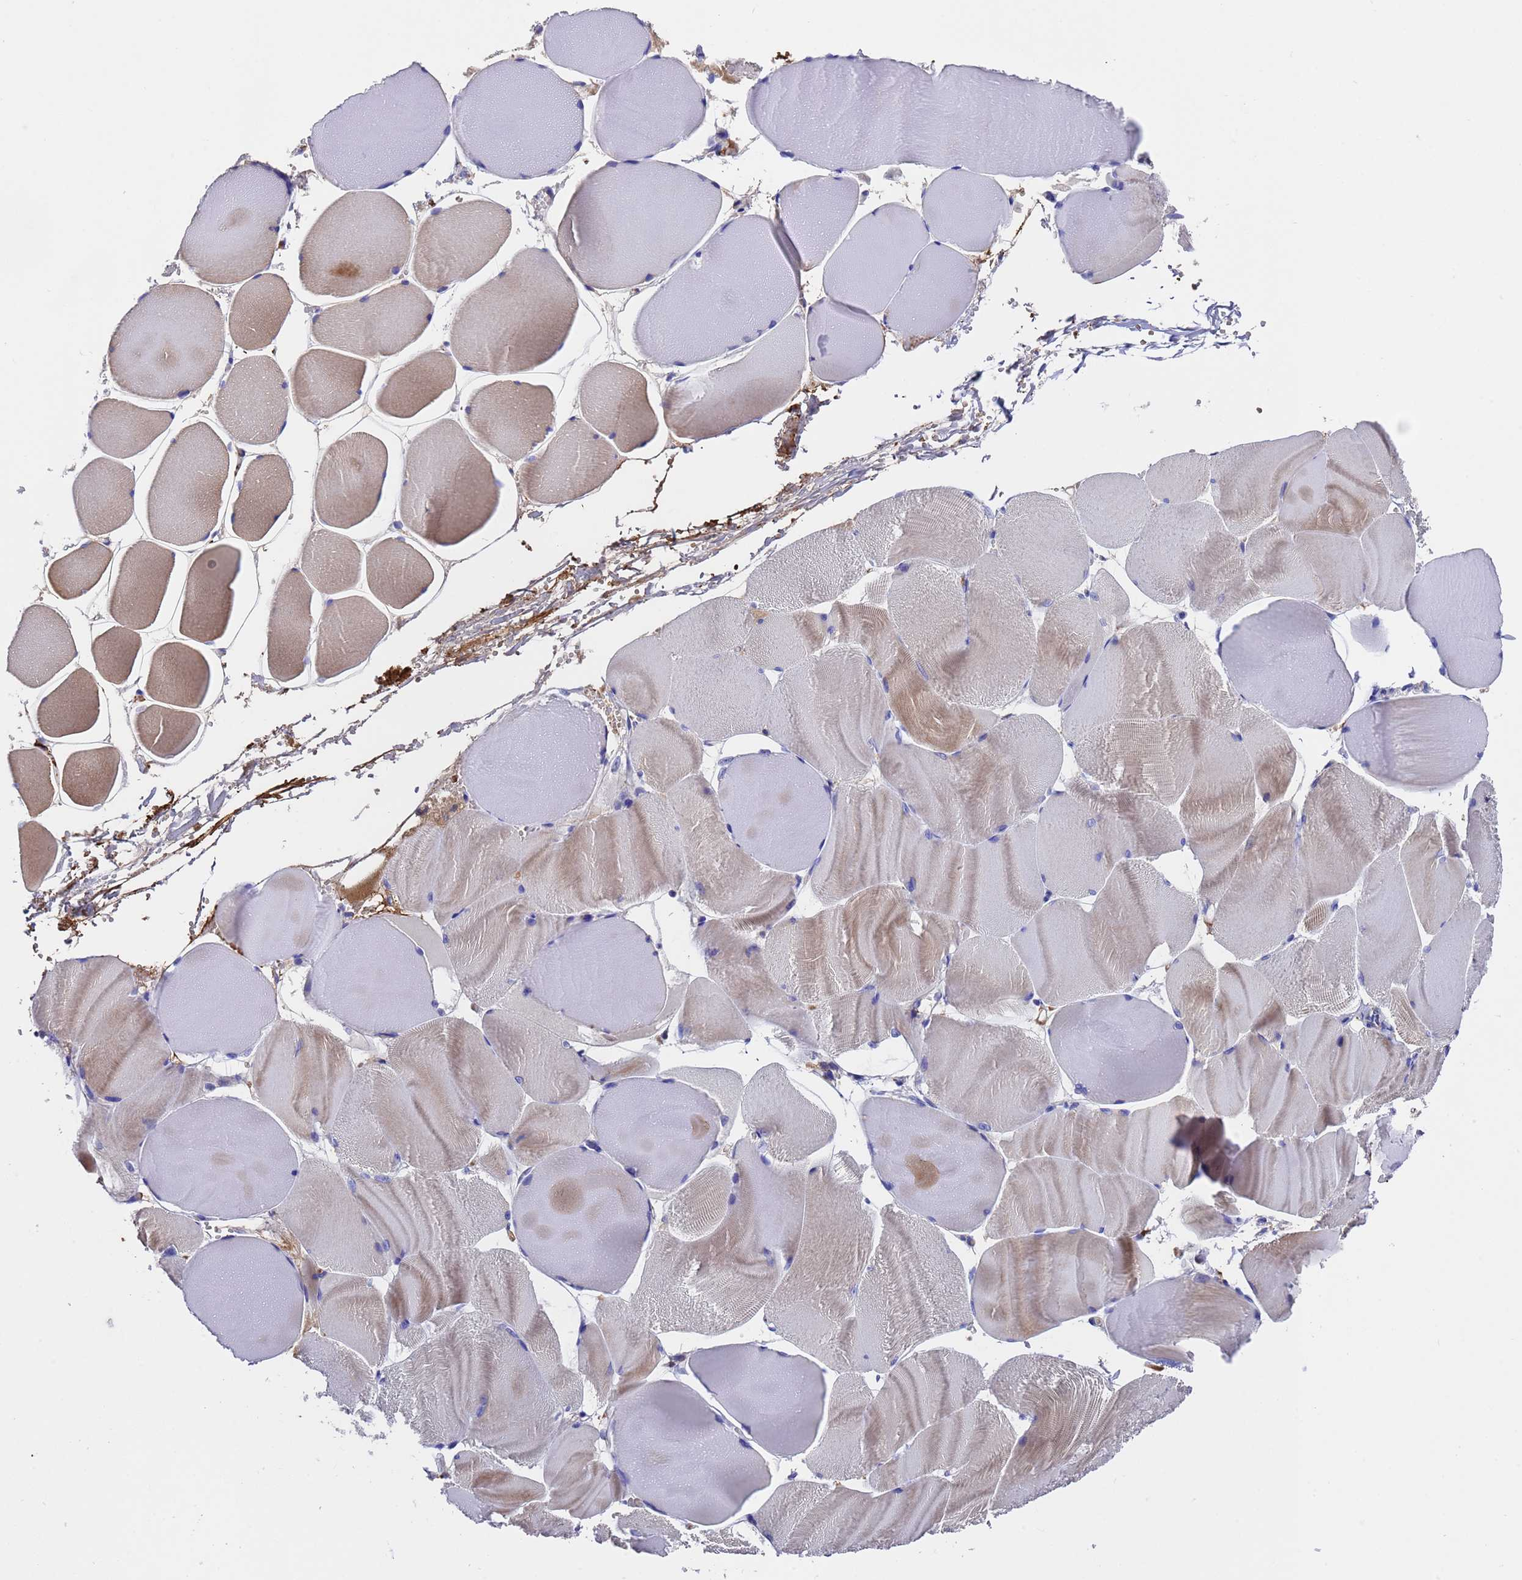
{"staining": {"intensity": "moderate", "quantity": "25%-75%", "location": "cytoplasmic/membranous"}, "tissue": "skeletal muscle", "cell_type": "Myocytes", "image_type": "normal", "snomed": [{"axis": "morphology", "description": "Normal tissue, NOS"}, {"axis": "morphology", "description": "Basal cell carcinoma"}, {"axis": "topography", "description": "Skeletal muscle"}], "caption": "IHC staining of unremarkable skeletal muscle, which shows medium levels of moderate cytoplasmic/membranous positivity in about 25%-75% of myocytes indicating moderate cytoplasmic/membranous protein staining. The staining was performed using DAB (brown) for protein detection and nuclei were counterstained in hematoxylin (blue).", "gene": "ELP6", "patient": {"sex": "female", "age": 64}}